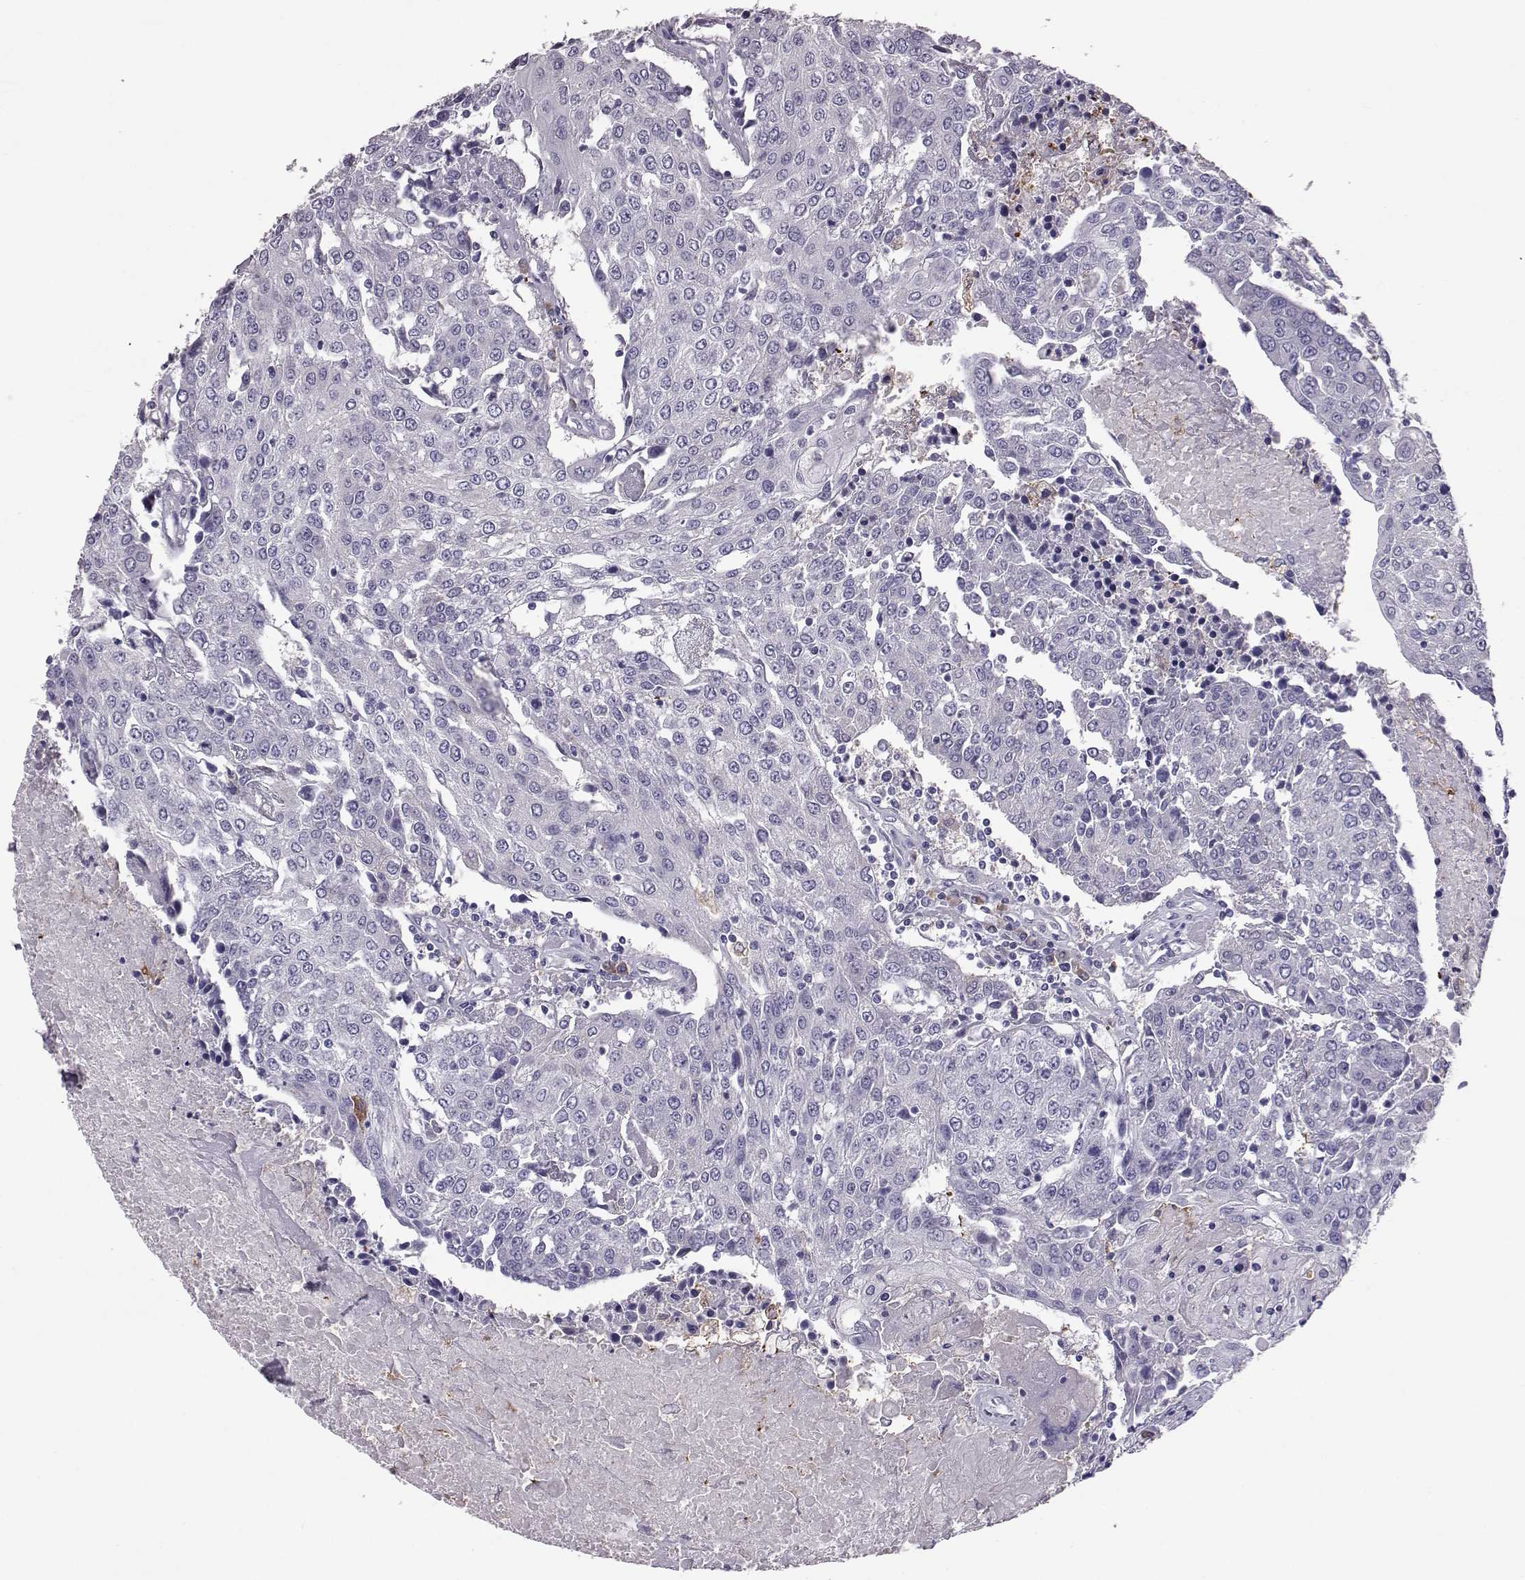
{"staining": {"intensity": "negative", "quantity": "none", "location": "none"}, "tissue": "urothelial cancer", "cell_type": "Tumor cells", "image_type": "cancer", "snomed": [{"axis": "morphology", "description": "Urothelial carcinoma, High grade"}, {"axis": "topography", "description": "Urinary bladder"}], "caption": "The immunohistochemistry (IHC) micrograph has no significant expression in tumor cells of urothelial carcinoma (high-grade) tissue.", "gene": "ADGRG5", "patient": {"sex": "female", "age": 85}}